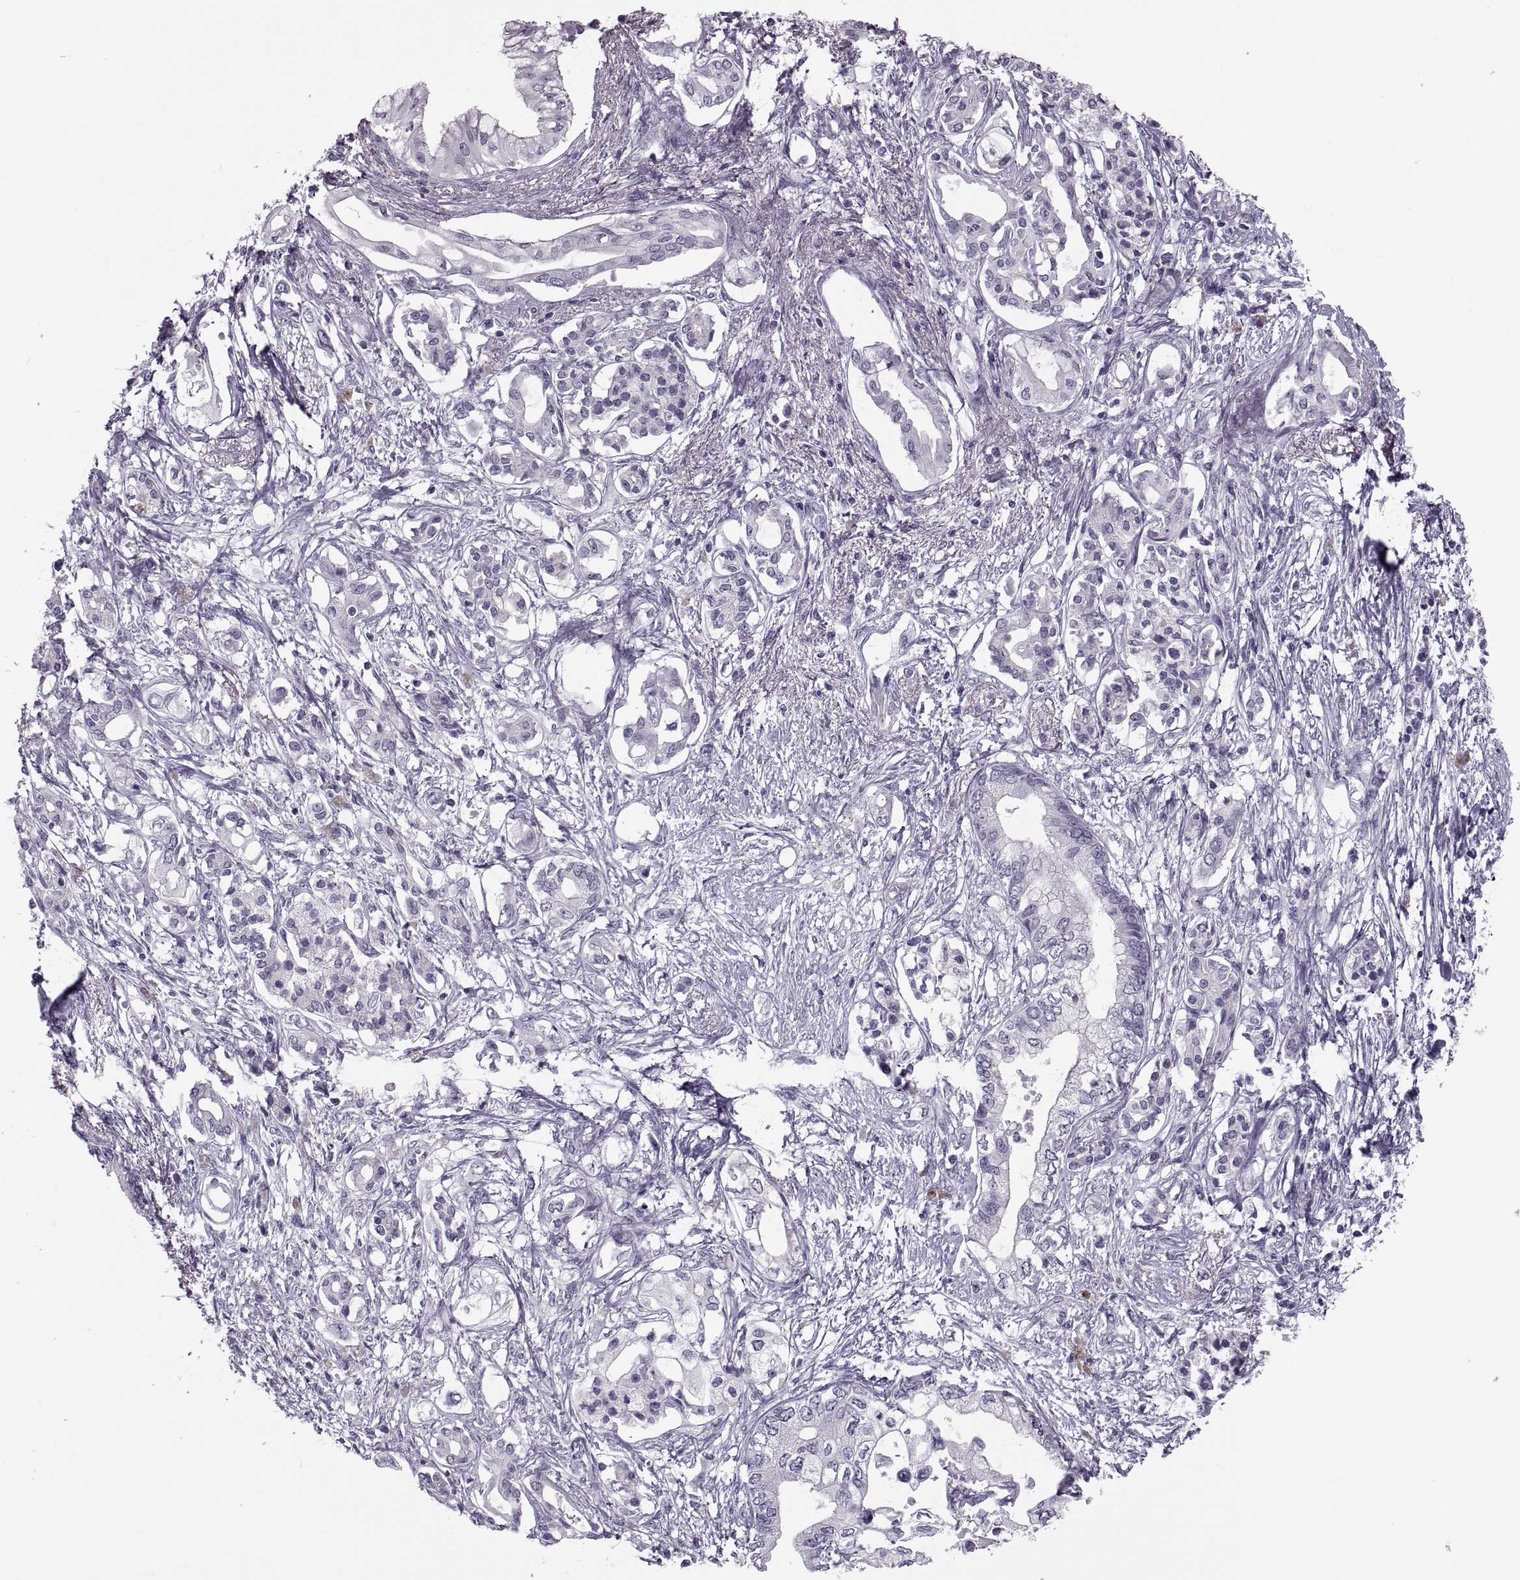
{"staining": {"intensity": "negative", "quantity": "none", "location": "none"}, "tissue": "pancreatic cancer", "cell_type": "Tumor cells", "image_type": "cancer", "snomed": [{"axis": "morphology", "description": "Adenocarcinoma, NOS"}, {"axis": "topography", "description": "Pancreas"}], "caption": "DAB (3,3'-diaminobenzidine) immunohistochemical staining of pancreatic cancer displays no significant staining in tumor cells.", "gene": "PRSS54", "patient": {"sex": "female", "age": 63}}